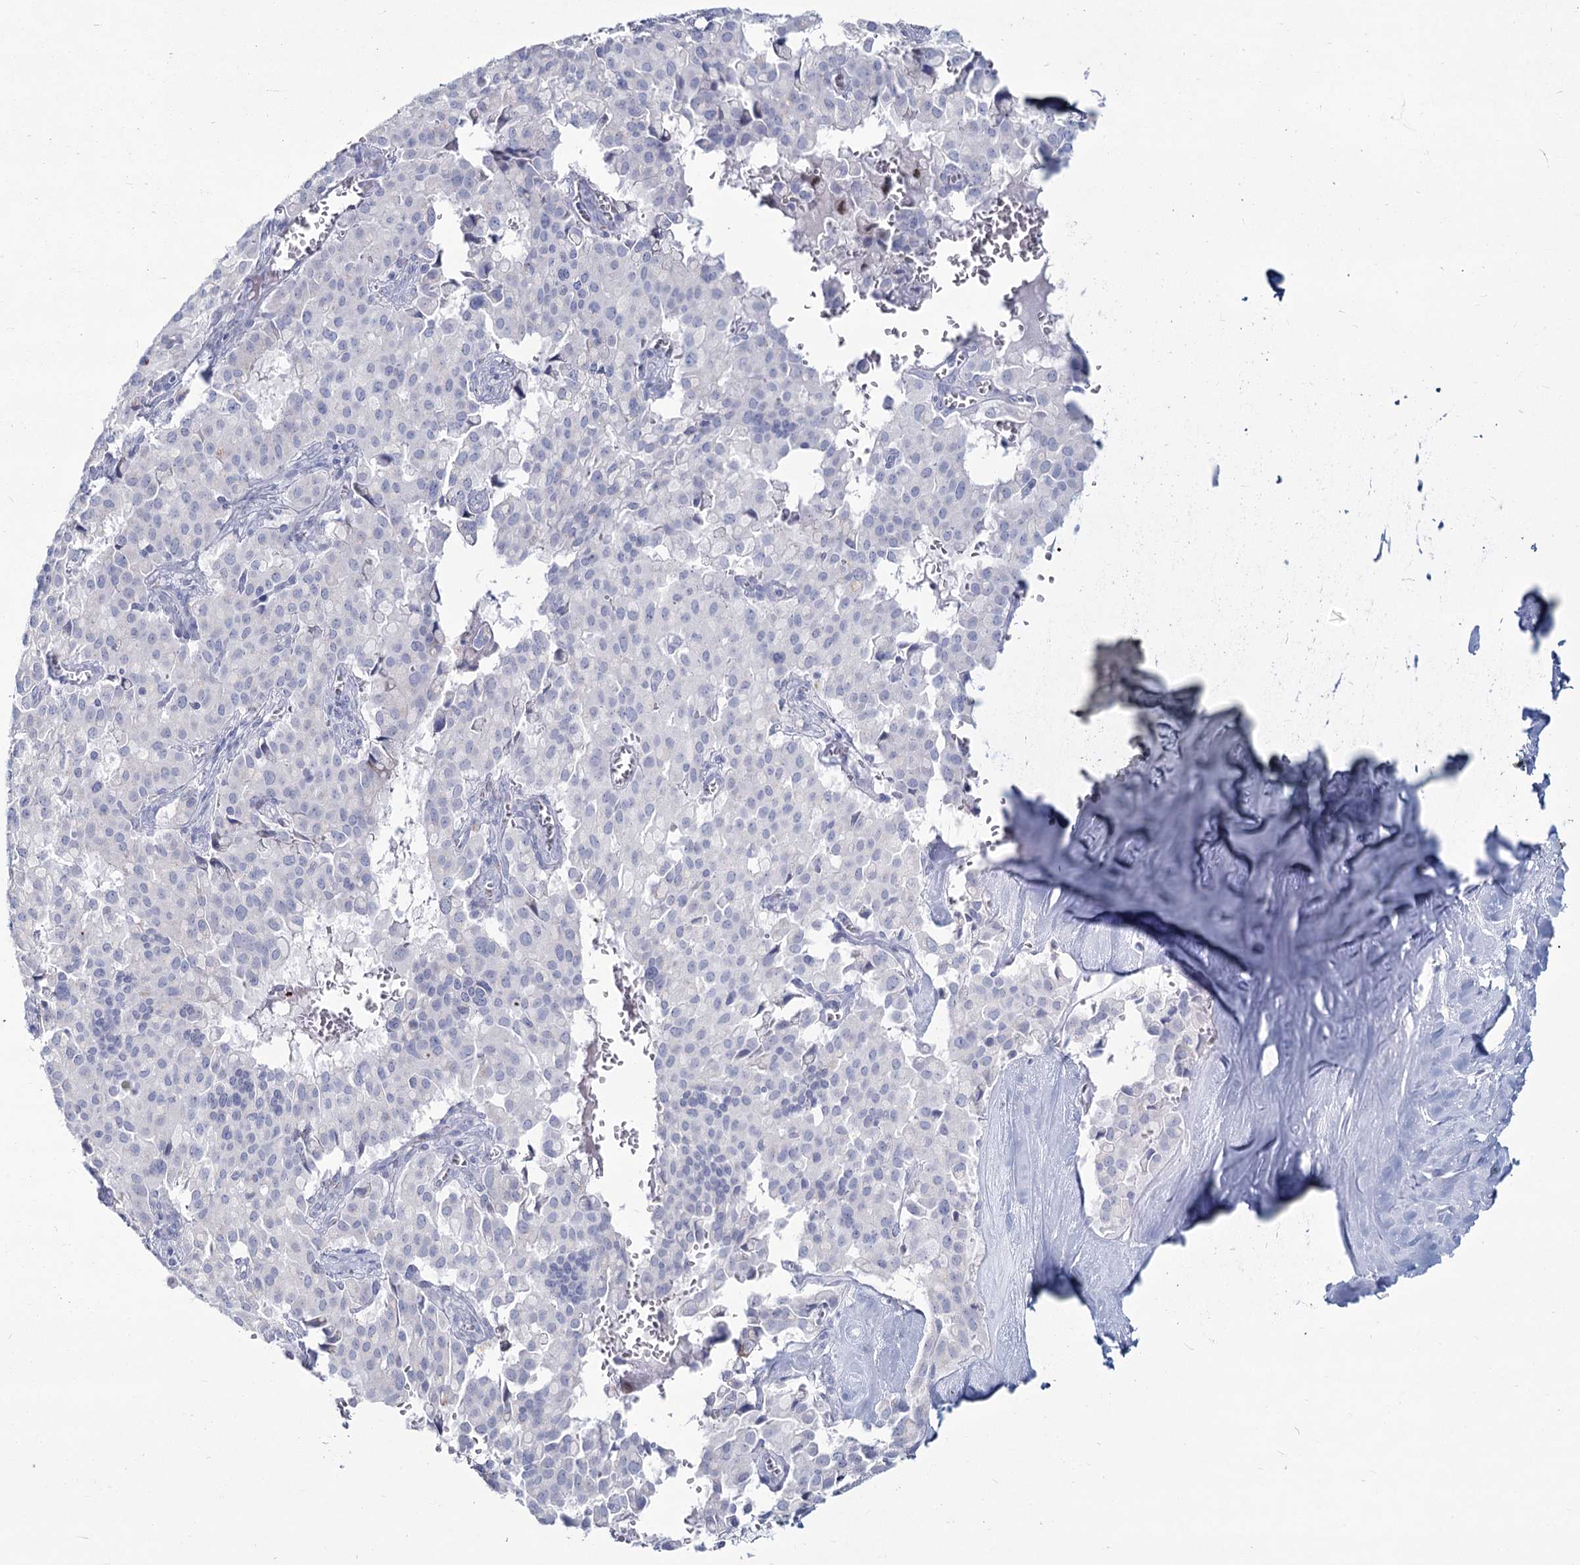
{"staining": {"intensity": "negative", "quantity": "none", "location": "none"}, "tissue": "pancreatic cancer", "cell_type": "Tumor cells", "image_type": "cancer", "snomed": [{"axis": "morphology", "description": "Adenocarcinoma, NOS"}, {"axis": "topography", "description": "Pancreas"}], "caption": "IHC of human adenocarcinoma (pancreatic) demonstrates no positivity in tumor cells. (Stains: DAB IHC with hematoxylin counter stain, Microscopy: brightfield microscopy at high magnification).", "gene": "SLC6A19", "patient": {"sex": "male", "age": 65}}